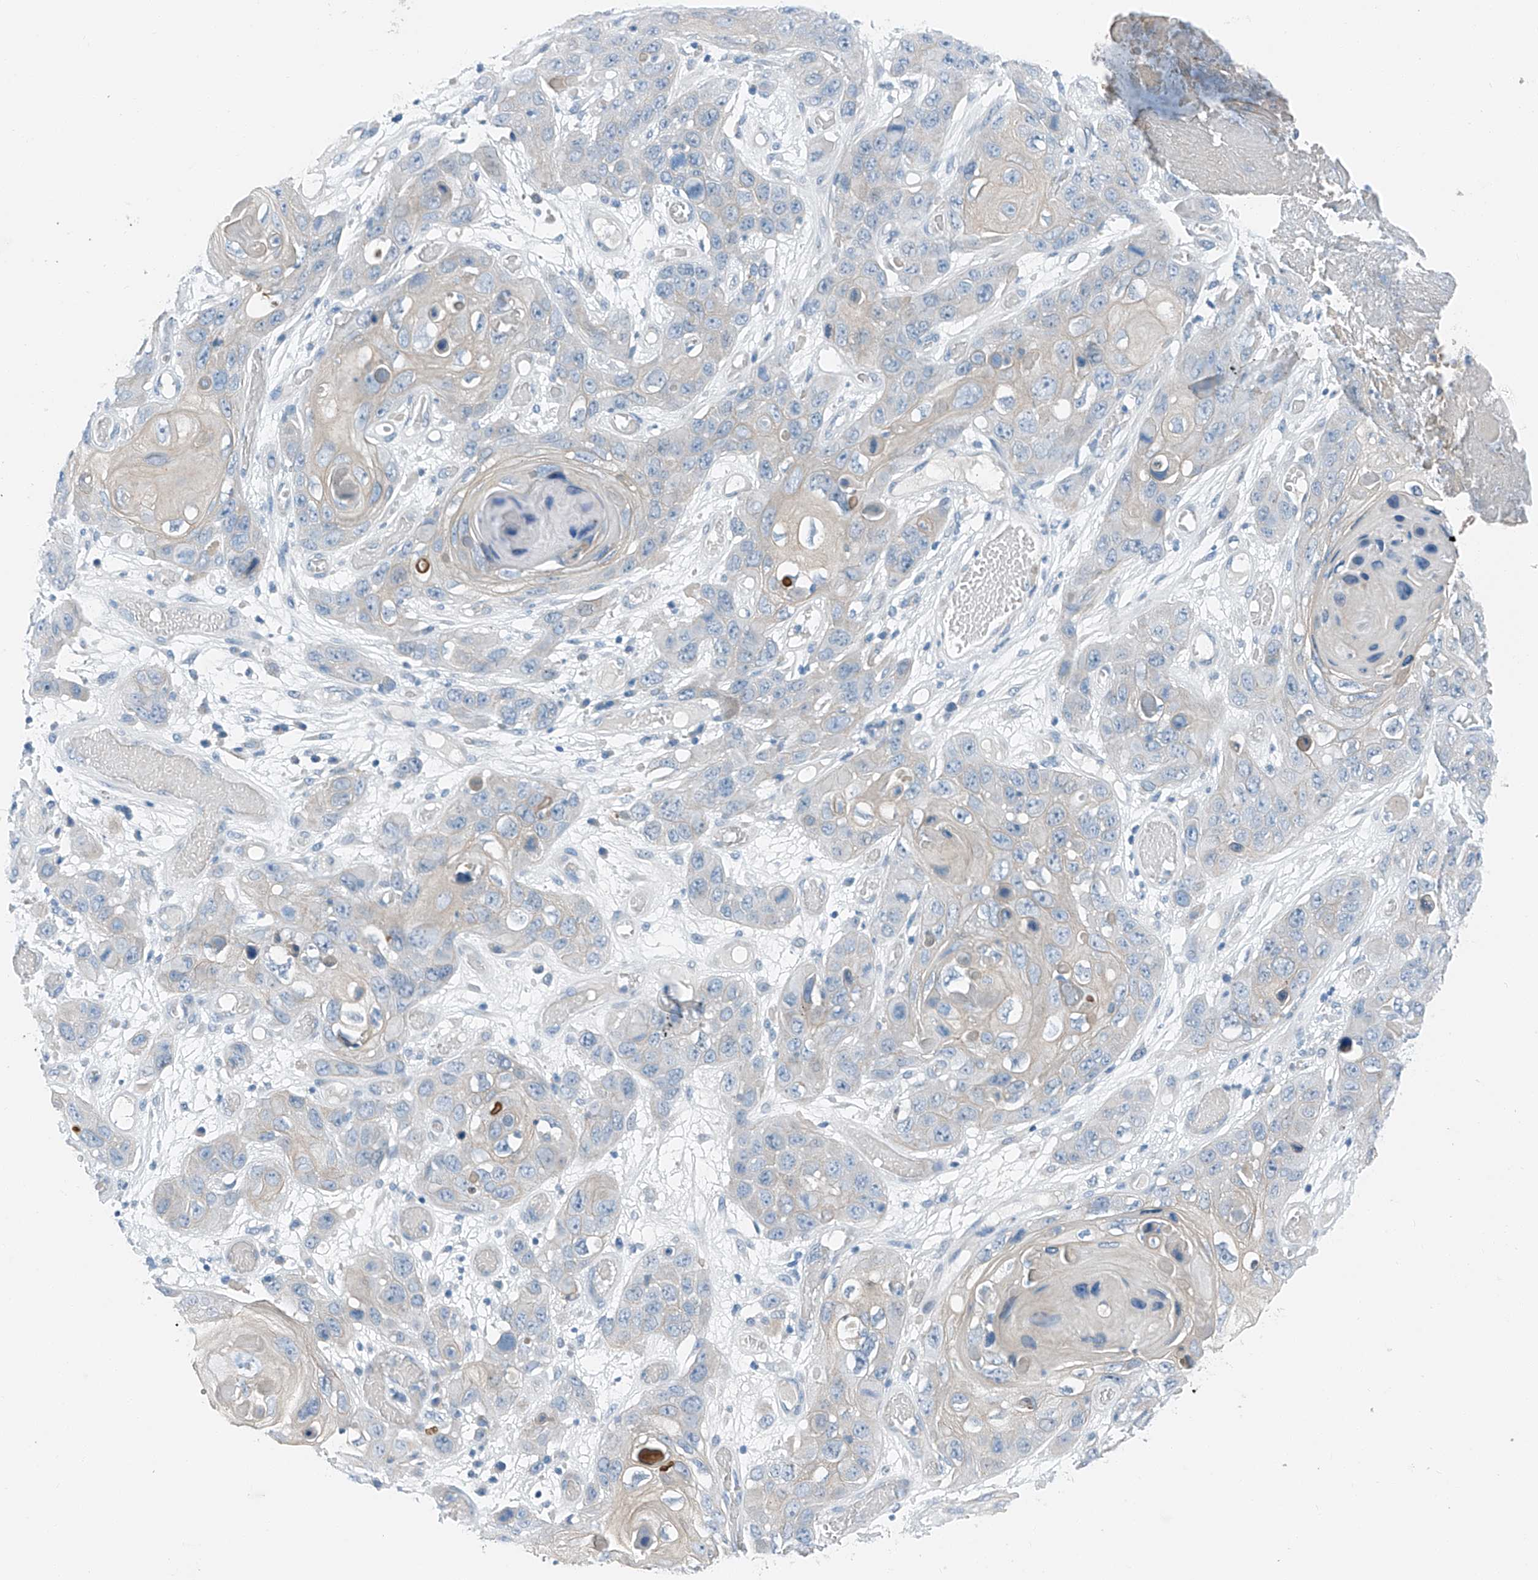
{"staining": {"intensity": "negative", "quantity": "none", "location": "none"}, "tissue": "skin cancer", "cell_type": "Tumor cells", "image_type": "cancer", "snomed": [{"axis": "morphology", "description": "Squamous cell carcinoma, NOS"}, {"axis": "topography", "description": "Skin"}], "caption": "A high-resolution image shows IHC staining of skin squamous cell carcinoma, which shows no significant expression in tumor cells. Brightfield microscopy of immunohistochemistry stained with DAB (brown) and hematoxylin (blue), captured at high magnification.", "gene": "MDGA1", "patient": {"sex": "male", "age": 55}}